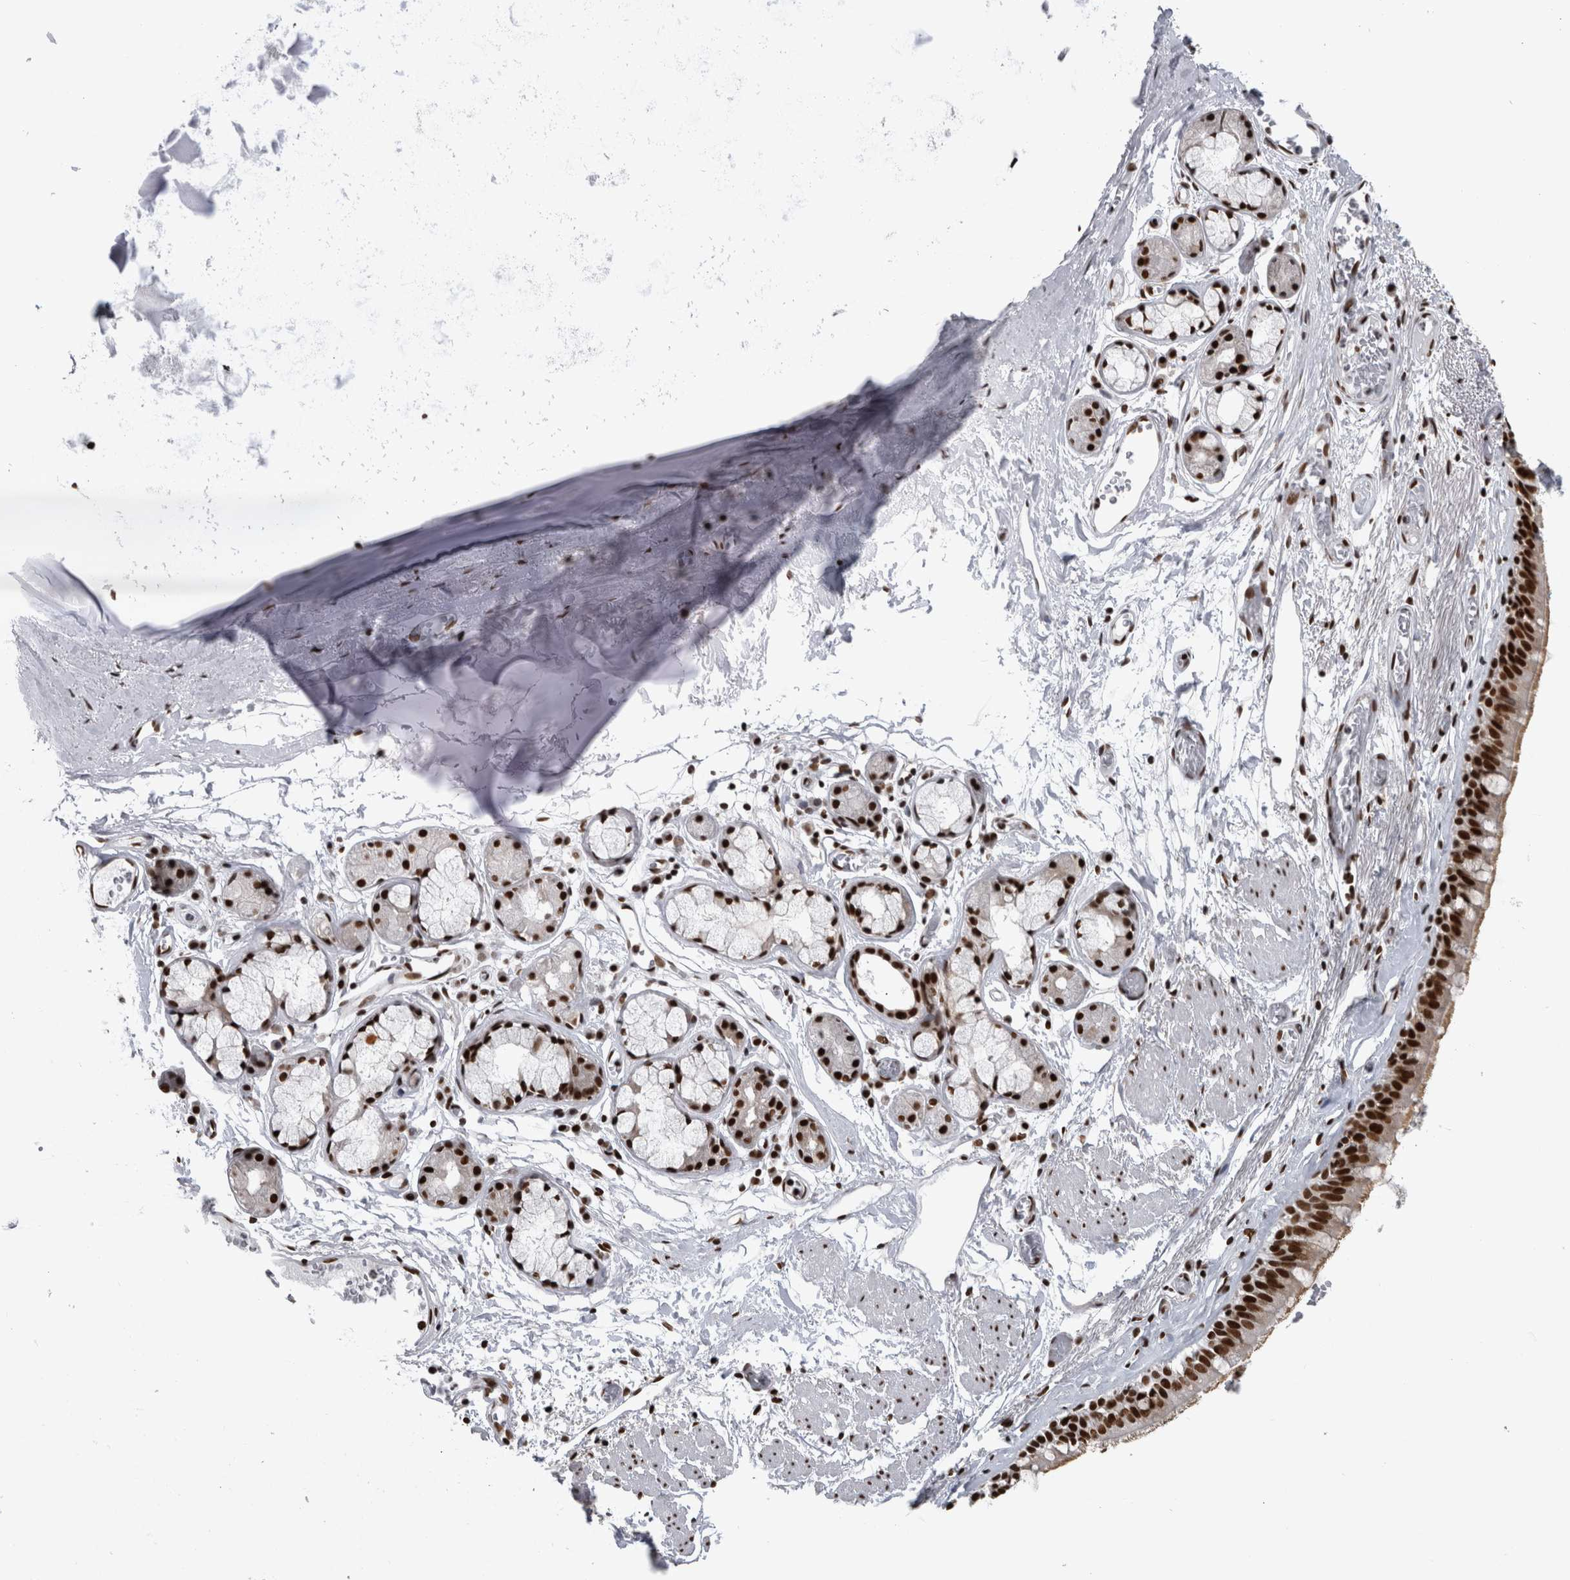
{"staining": {"intensity": "strong", "quantity": ">75%", "location": "nuclear"}, "tissue": "bronchus", "cell_type": "Respiratory epithelial cells", "image_type": "normal", "snomed": [{"axis": "morphology", "description": "Normal tissue, NOS"}, {"axis": "topography", "description": "Bronchus"}, {"axis": "topography", "description": "Lung"}], "caption": "Immunohistochemical staining of unremarkable bronchus shows strong nuclear protein positivity in about >75% of respiratory epithelial cells. The staining was performed using DAB to visualize the protein expression in brown, while the nuclei were stained in blue with hematoxylin (Magnification: 20x).", "gene": "ZSCAN2", "patient": {"sex": "male", "age": 56}}